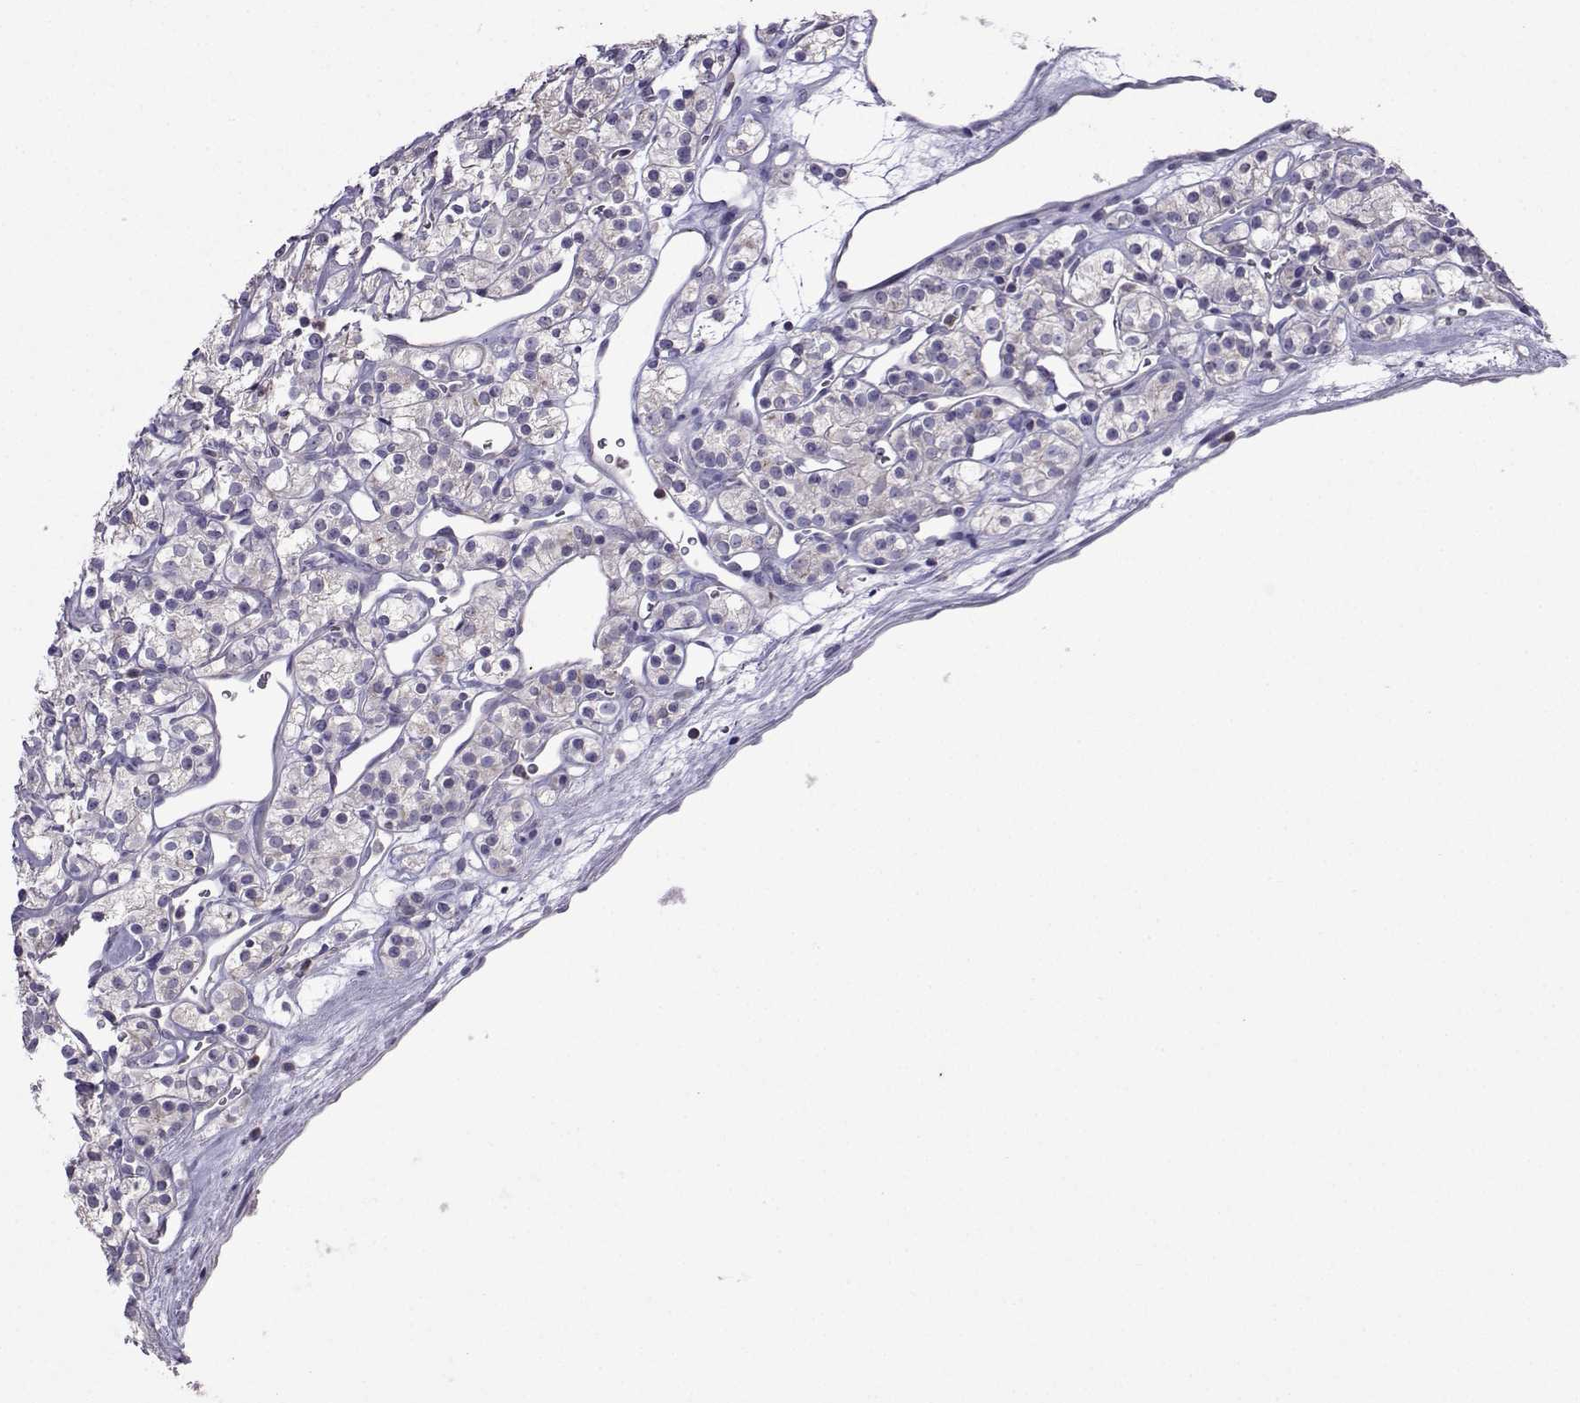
{"staining": {"intensity": "negative", "quantity": "none", "location": "none"}, "tissue": "renal cancer", "cell_type": "Tumor cells", "image_type": "cancer", "snomed": [{"axis": "morphology", "description": "Adenocarcinoma, NOS"}, {"axis": "topography", "description": "Kidney"}], "caption": "High magnification brightfield microscopy of renal cancer stained with DAB (3,3'-diaminobenzidine) (brown) and counterstained with hematoxylin (blue): tumor cells show no significant staining.", "gene": "FCAMR", "patient": {"sex": "male", "age": 77}}